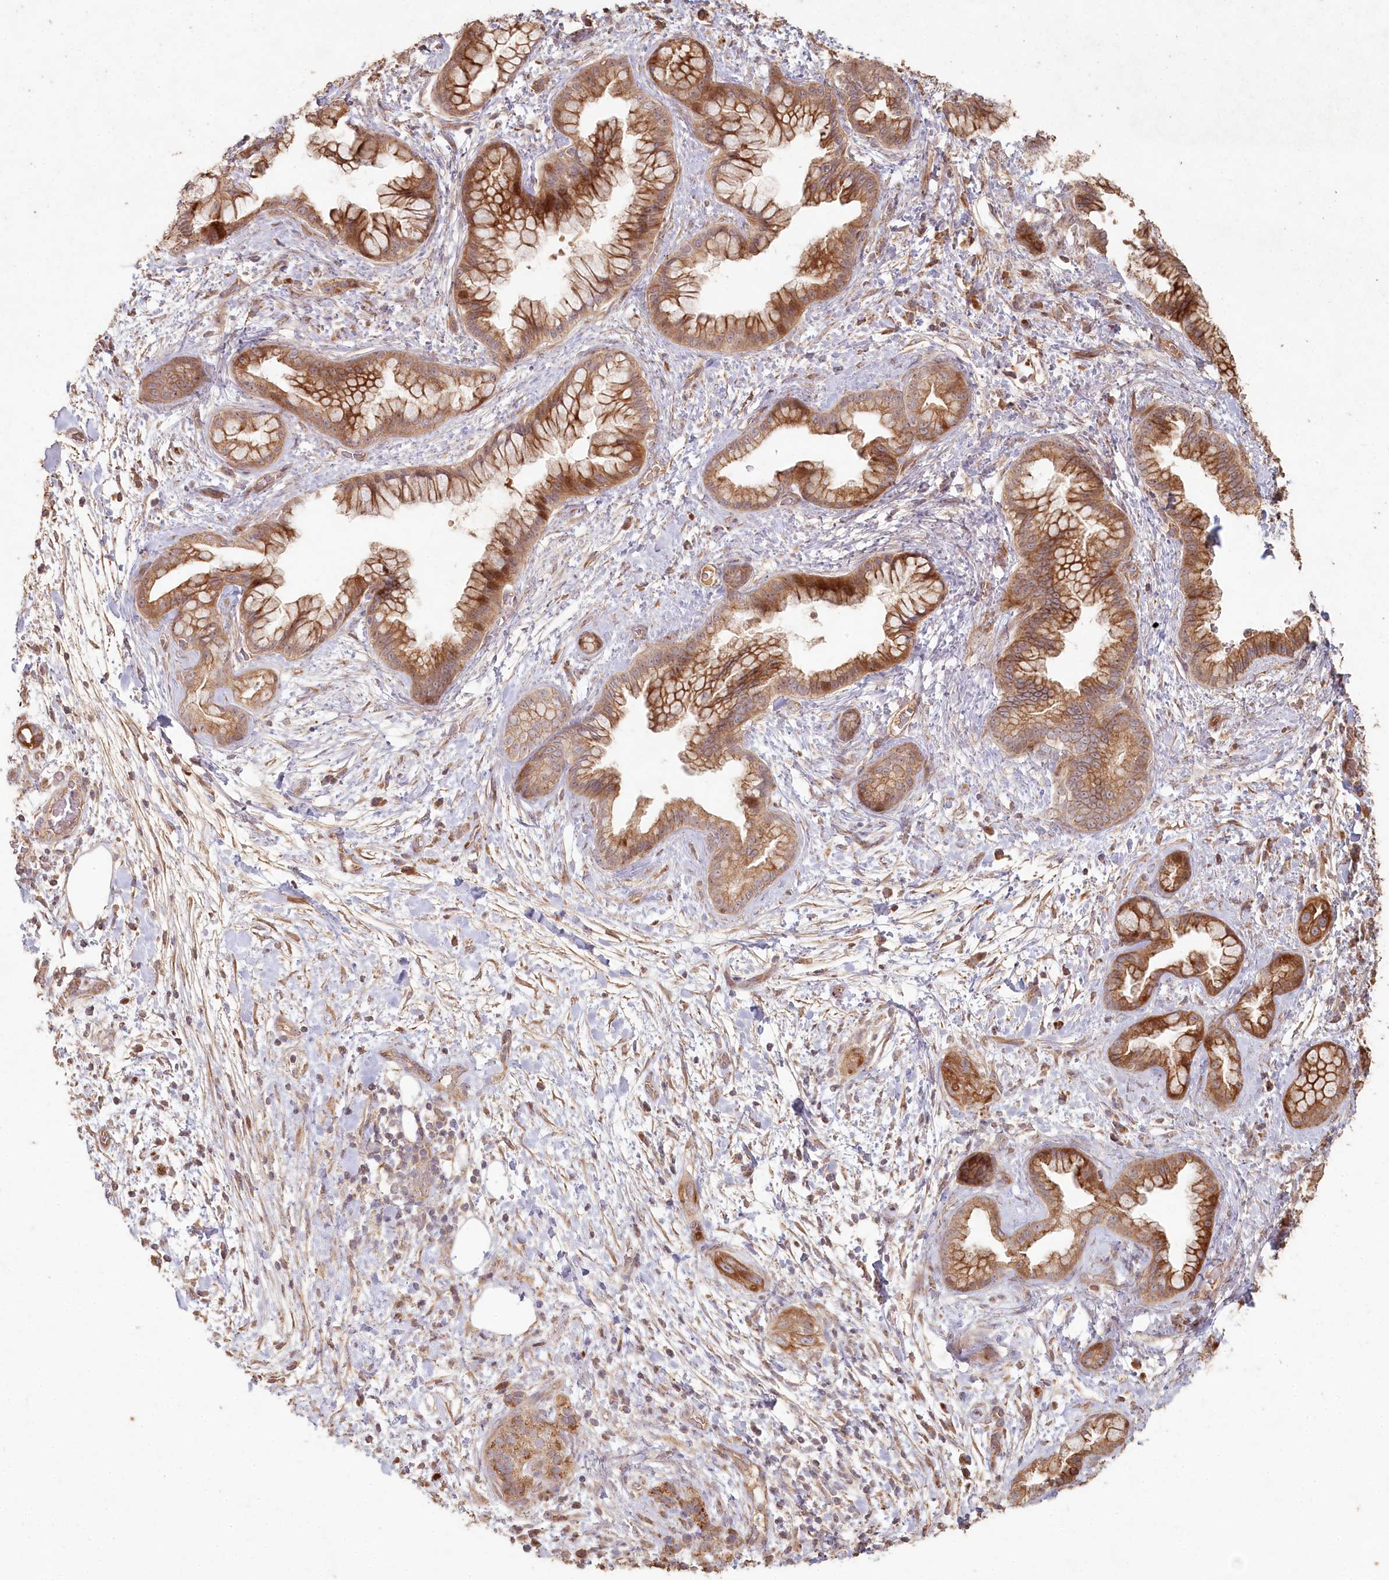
{"staining": {"intensity": "moderate", "quantity": ">75%", "location": "cytoplasmic/membranous"}, "tissue": "pancreatic cancer", "cell_type": "Tumor cells", "image_type": "cancer", "snomed": [{"axis": "morphology", "description": "Adenocarcinoma, NOS"}, {"axis": "topography", "description": "Pancreas"}], "caption": "High-power microscopy captured an immunohistochemistry micrograph of pancreatic adenocarcinoma, revealing moderate cytoplasmic/membranous expression in about >75% of tumor cells.", "gene": "HAL", "patient": {"sex": "female", "age": 78}}